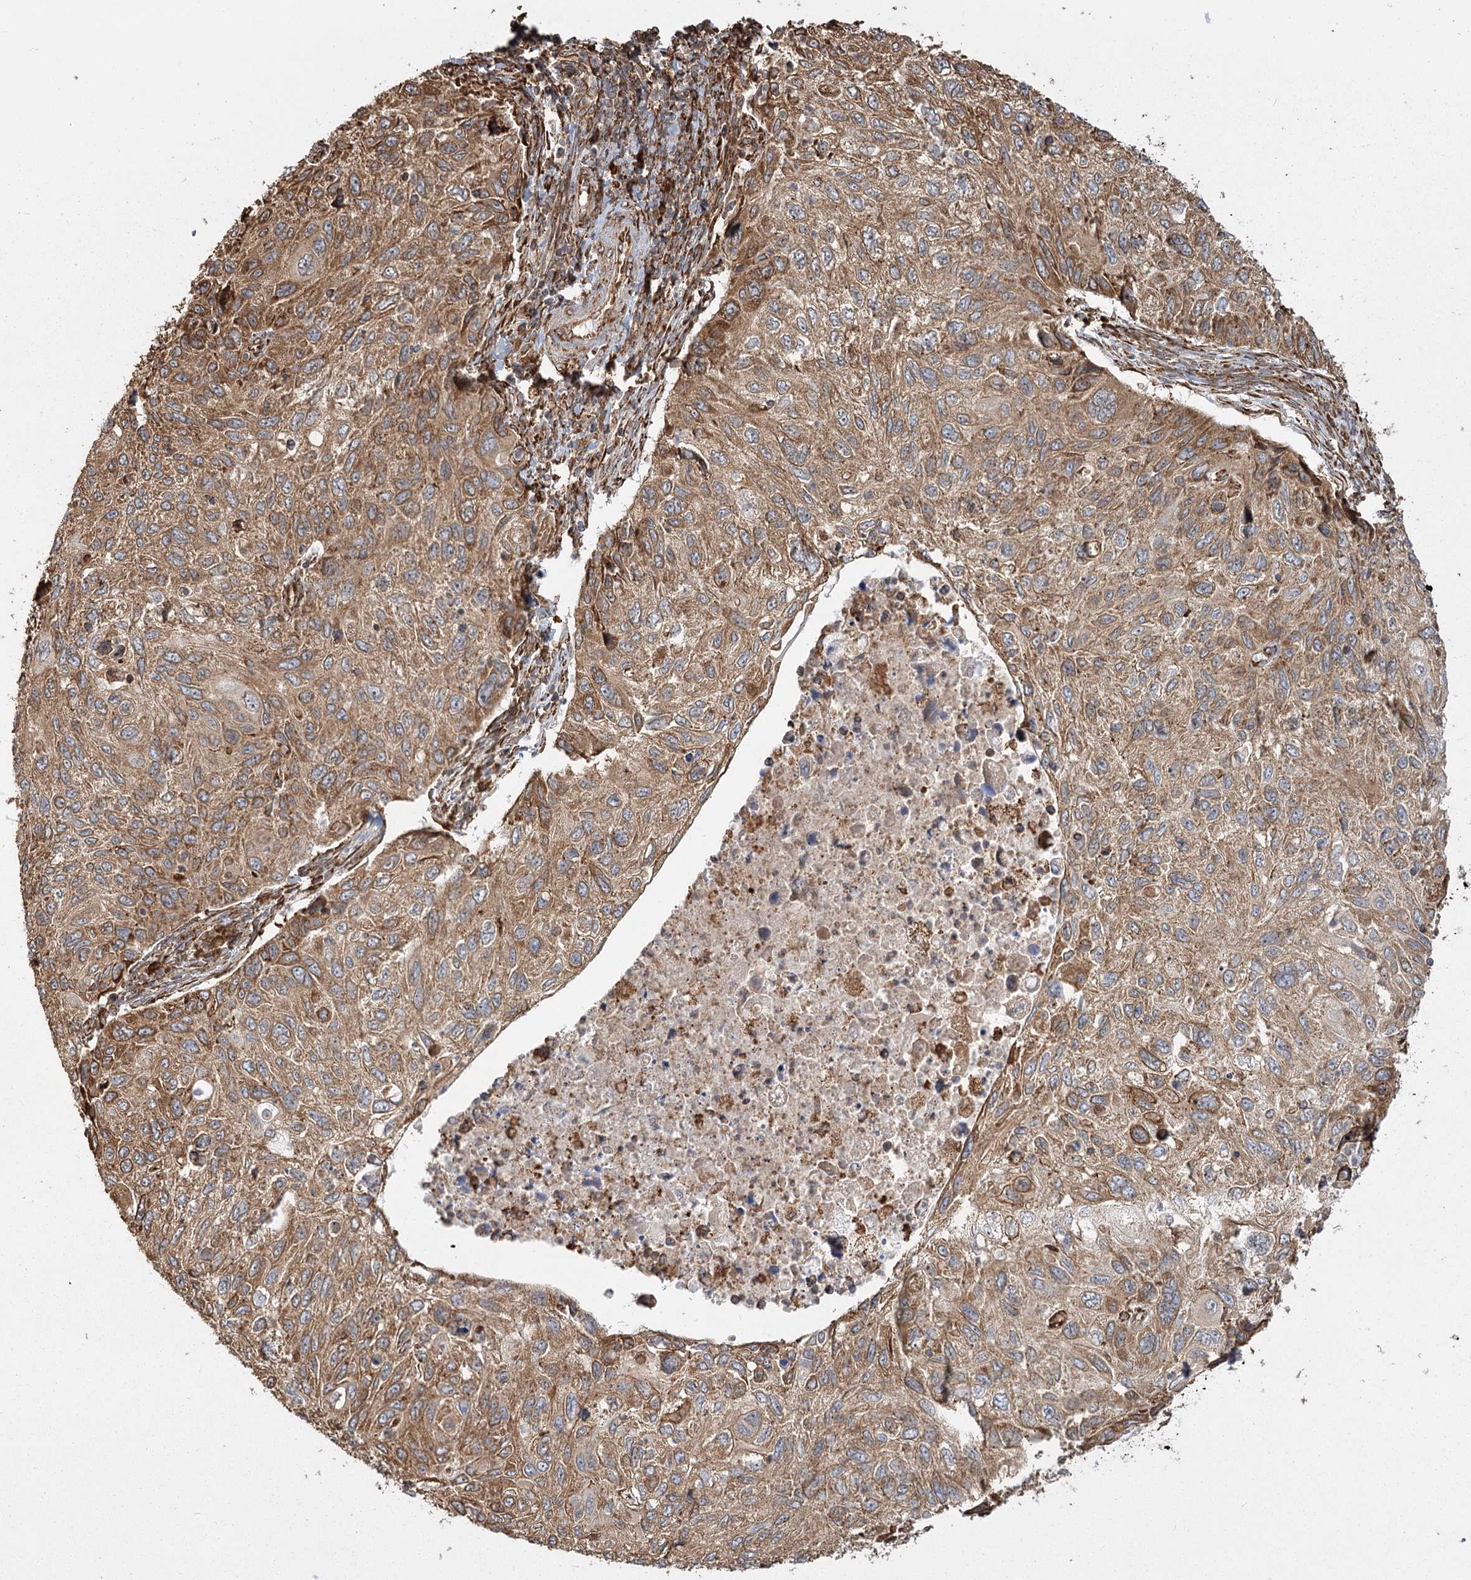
{"staining": {"intensity": "moderate", "quantity": ">75%", "location": "cytoplasmic/membranous"}, "tissue": "cervical cancer", "cell_type": "Tumor cells", "image_type": "cancer", "snomed": [{"axis": "morphology", "description": "Squamous cell carcinoma, NOS"}, {"axis": "topography", "description": "Cervix"}], "caption": "Protein expression analysis of squamous cell carcinoma (cervical) exhibits moderate cytoplasmic/membranous staining in approximately >75% of tumor cells.", "gene": "FAM13A", "patient": {"sex": "female", "age": 70}}